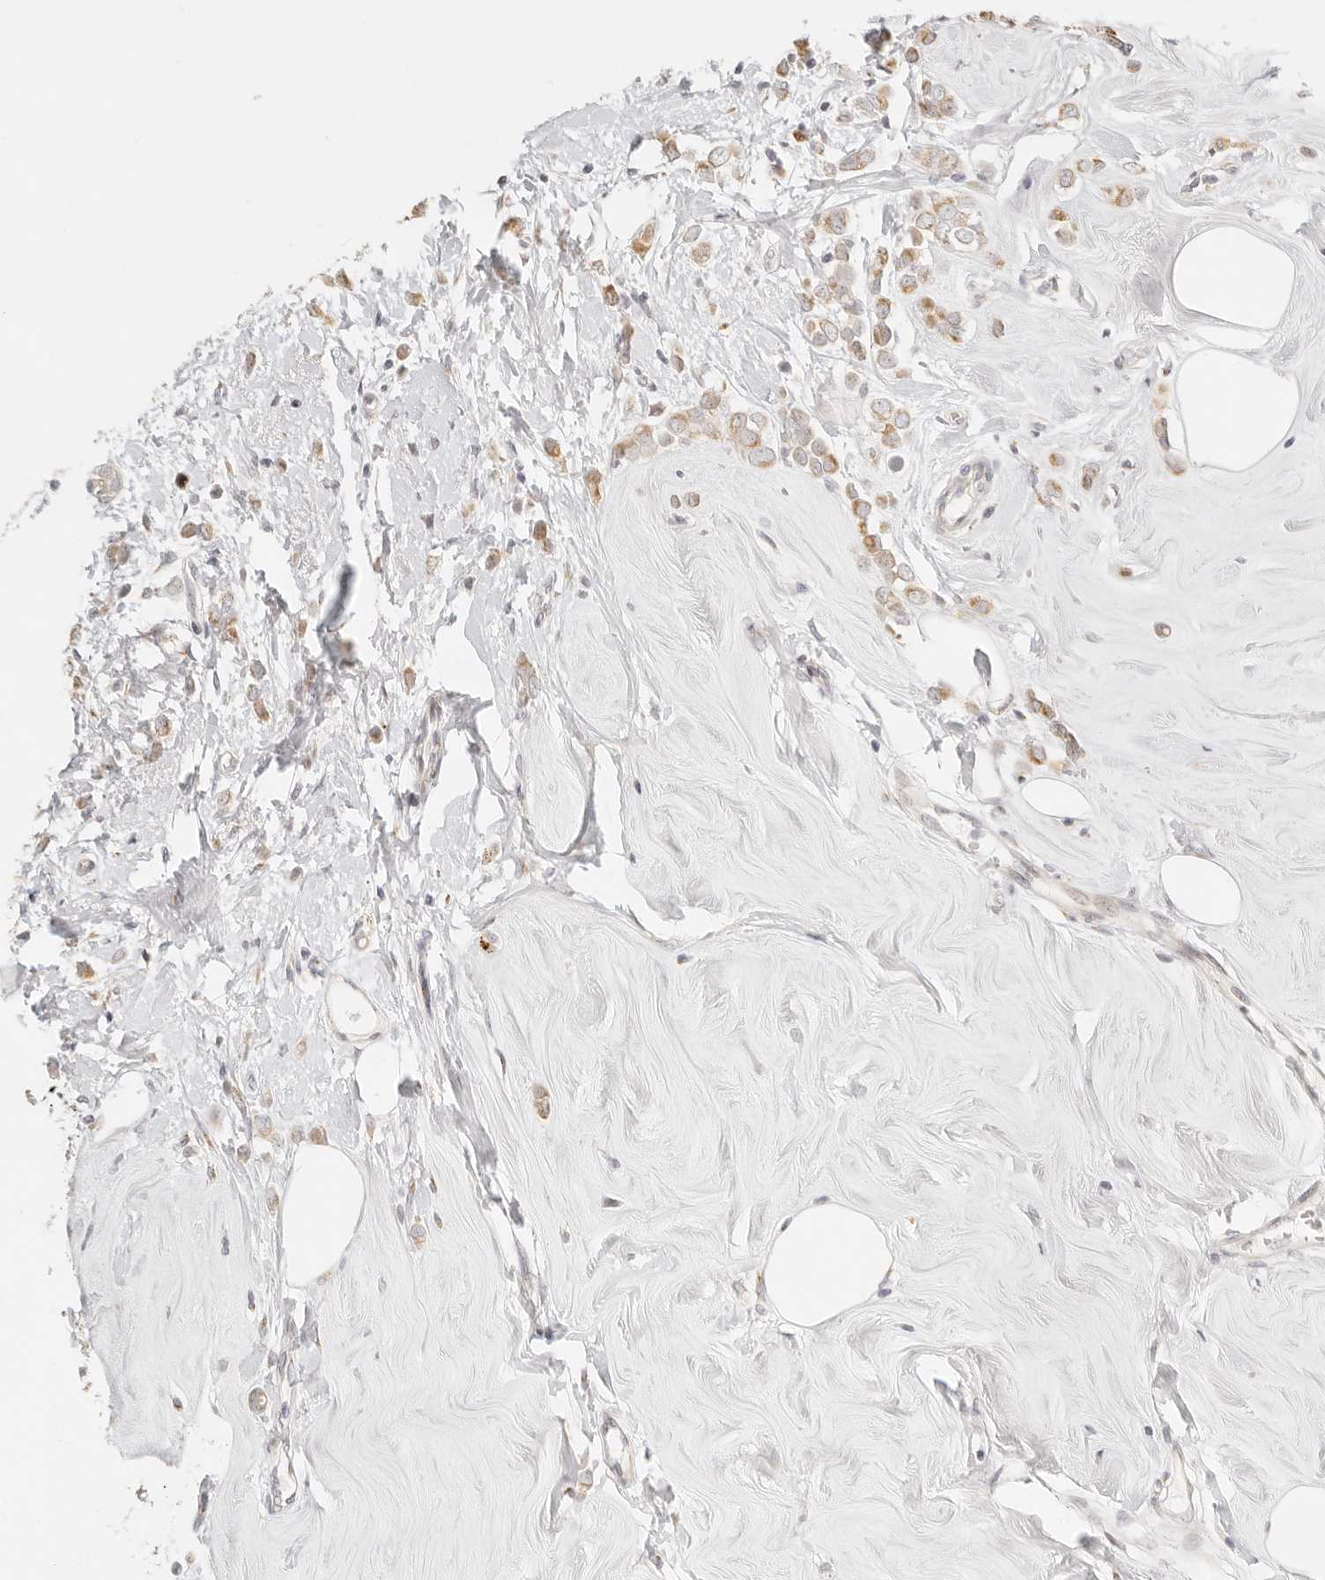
{"staining": {"intensity": "moderate", "quantity": ">75%", "location": "cytoplasmic/membranous"}, "tissue": "breast cancer", "cell_type": "Tumor cells", "image_type": "cancer", "snomed": [{"axis": "morphology", "description": "Lobular carcinoma"}, {"axis": "topography", "description": "Breast"}], "caption": "This is a photomicrograph of immunohistochemistry staining of breast cancer, which shows moderate positivity in the cytoplasmic/membranous of tumor cells.", "gene": "FAM20B", "patient": {"sex": "female", "age": 47}}